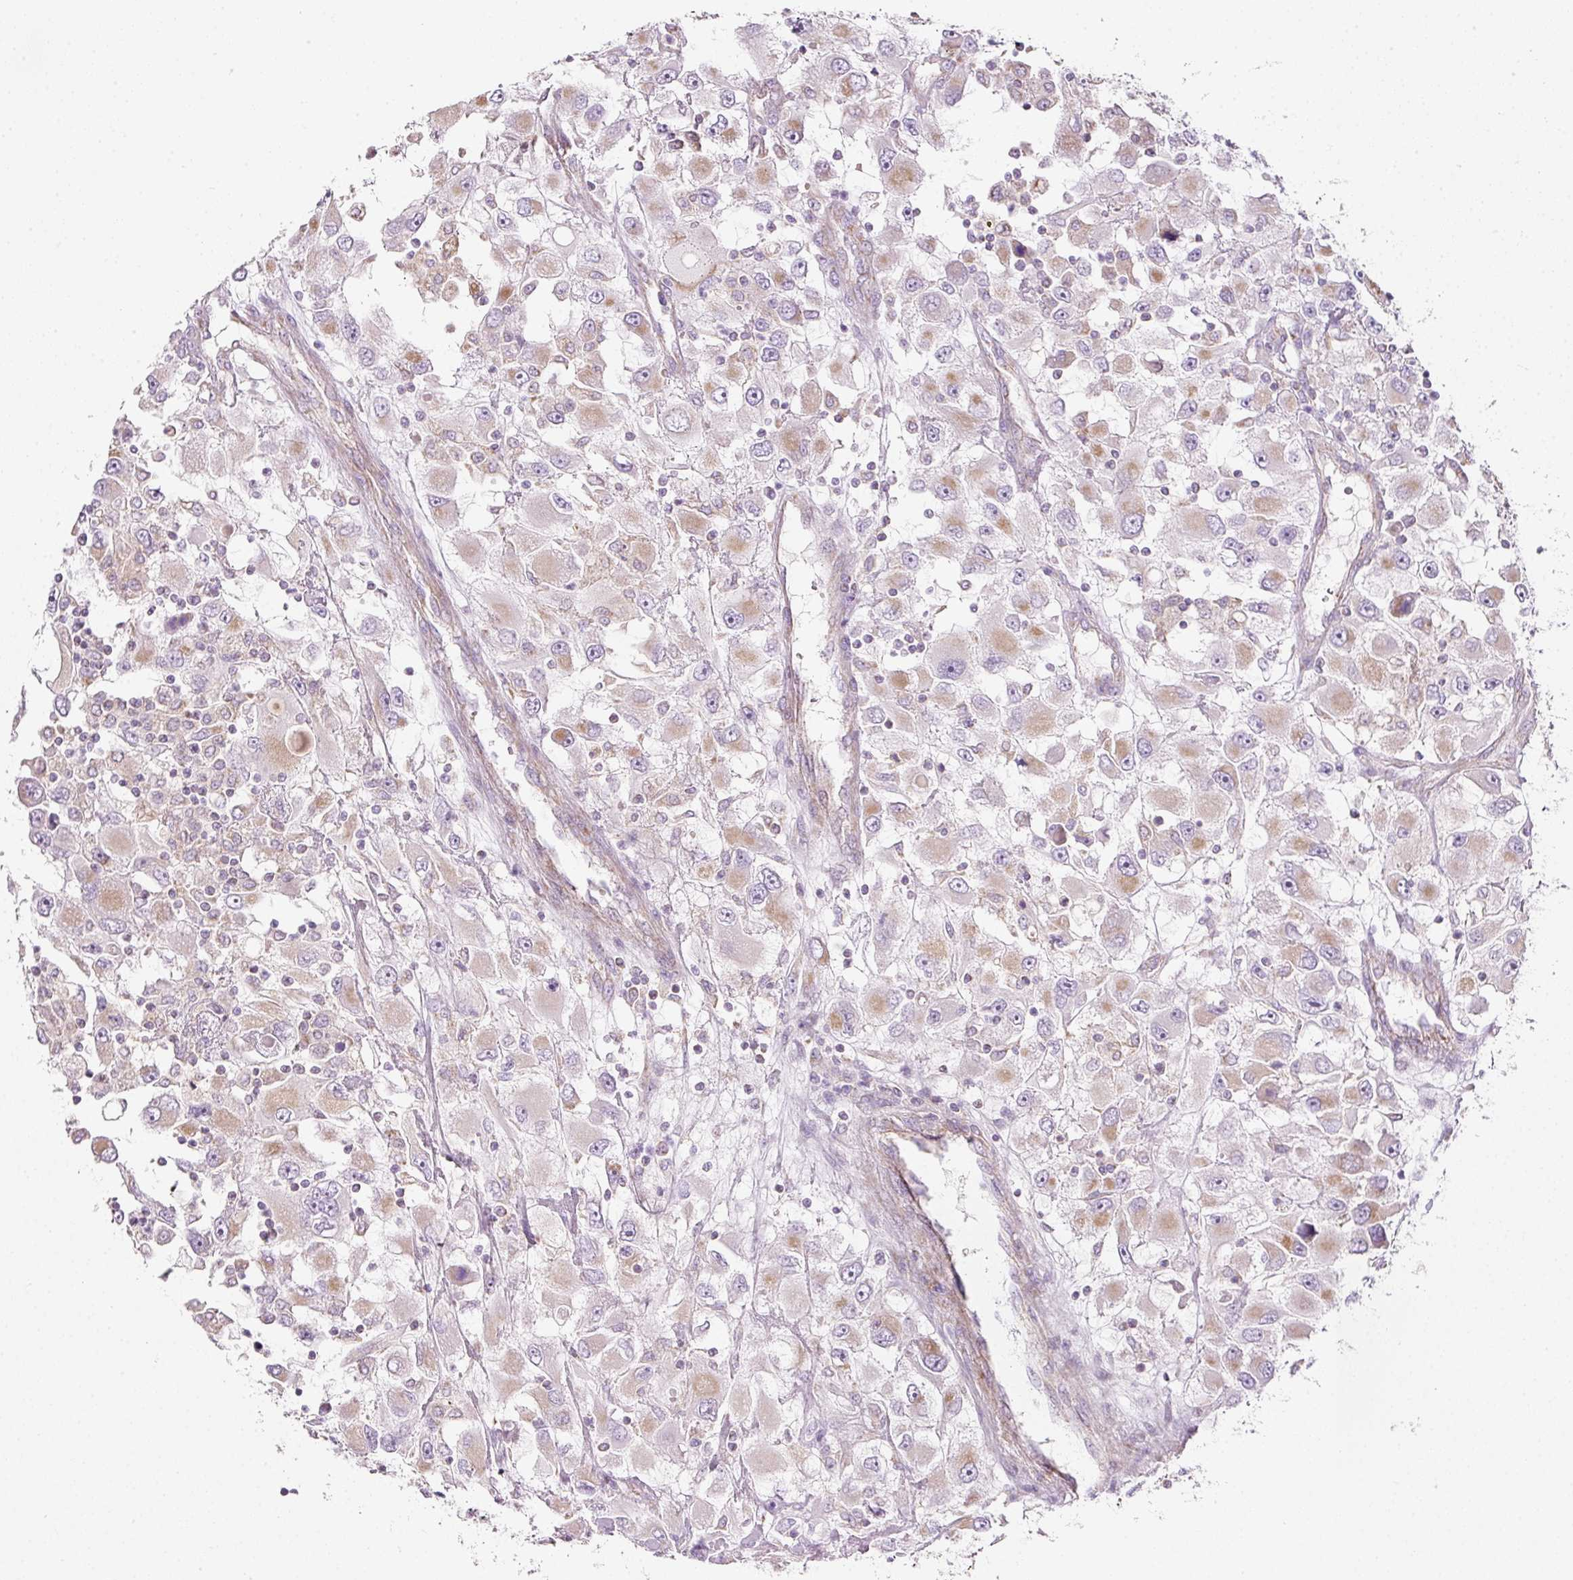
{"staining": {"intensity": "weak", "quantity": ">75%", "location": "cytoplasmic/membranous"}, "tissue": "renal cancer", "cell_type": "Tumor cells", "image_type": "cancer", "snomed": [{"axis": "morphology", "description": "Adenocarcinoma, NOS"}, {"axis": "topography", "description": "Kidney"}], "caption": "This histopathology image demonstrates IHC staining of human adenocarcinoma (renal), with low weak cytoplasmic/membranous positivity in approximately >75% of tumor cells.", "gene": "NDUFA1", "patient": {"sex": "female", "age": 52}}